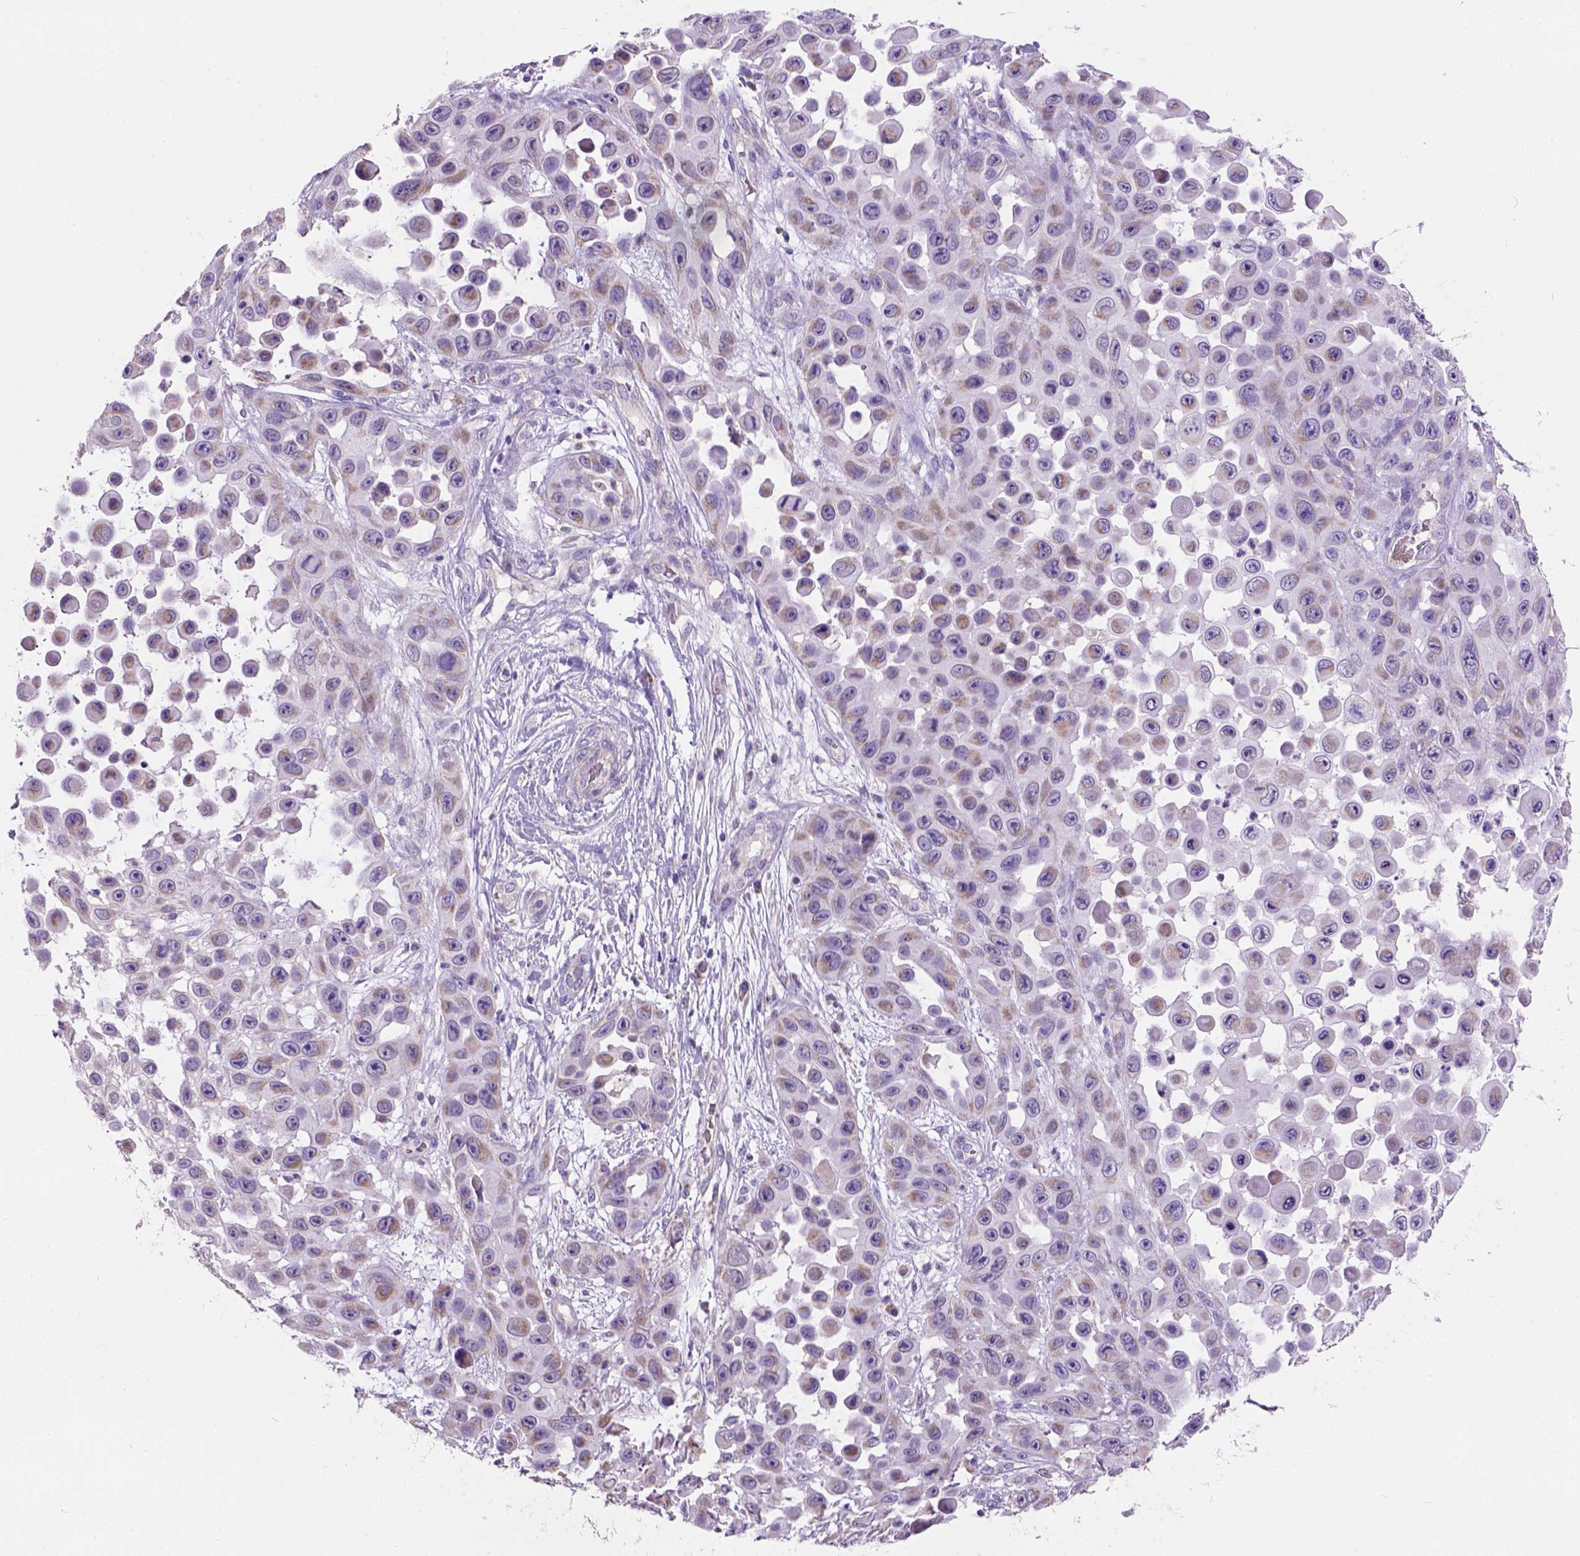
{"staining": {"intensity": "weak", "quantity": ">75%", "location": "cytoplasmic/membranous"}, "tissue": "skin cancer", "cell_type": "Tumor cells", "image_type": "cancer", "snomed": [{"axis": "morphology", "description": "Squamous cell carcinoma, NOS"}, {"axis": "topography", "description": "Skin"}], "caption": "Skin cancer was stained to show a protein in brown. There is low levels of weak cytoplasmic/membranous positivity in approximately >75% of tumor cells.", "gene": "L2HGDH", "patient": {"sex": "male", "age": 81}}